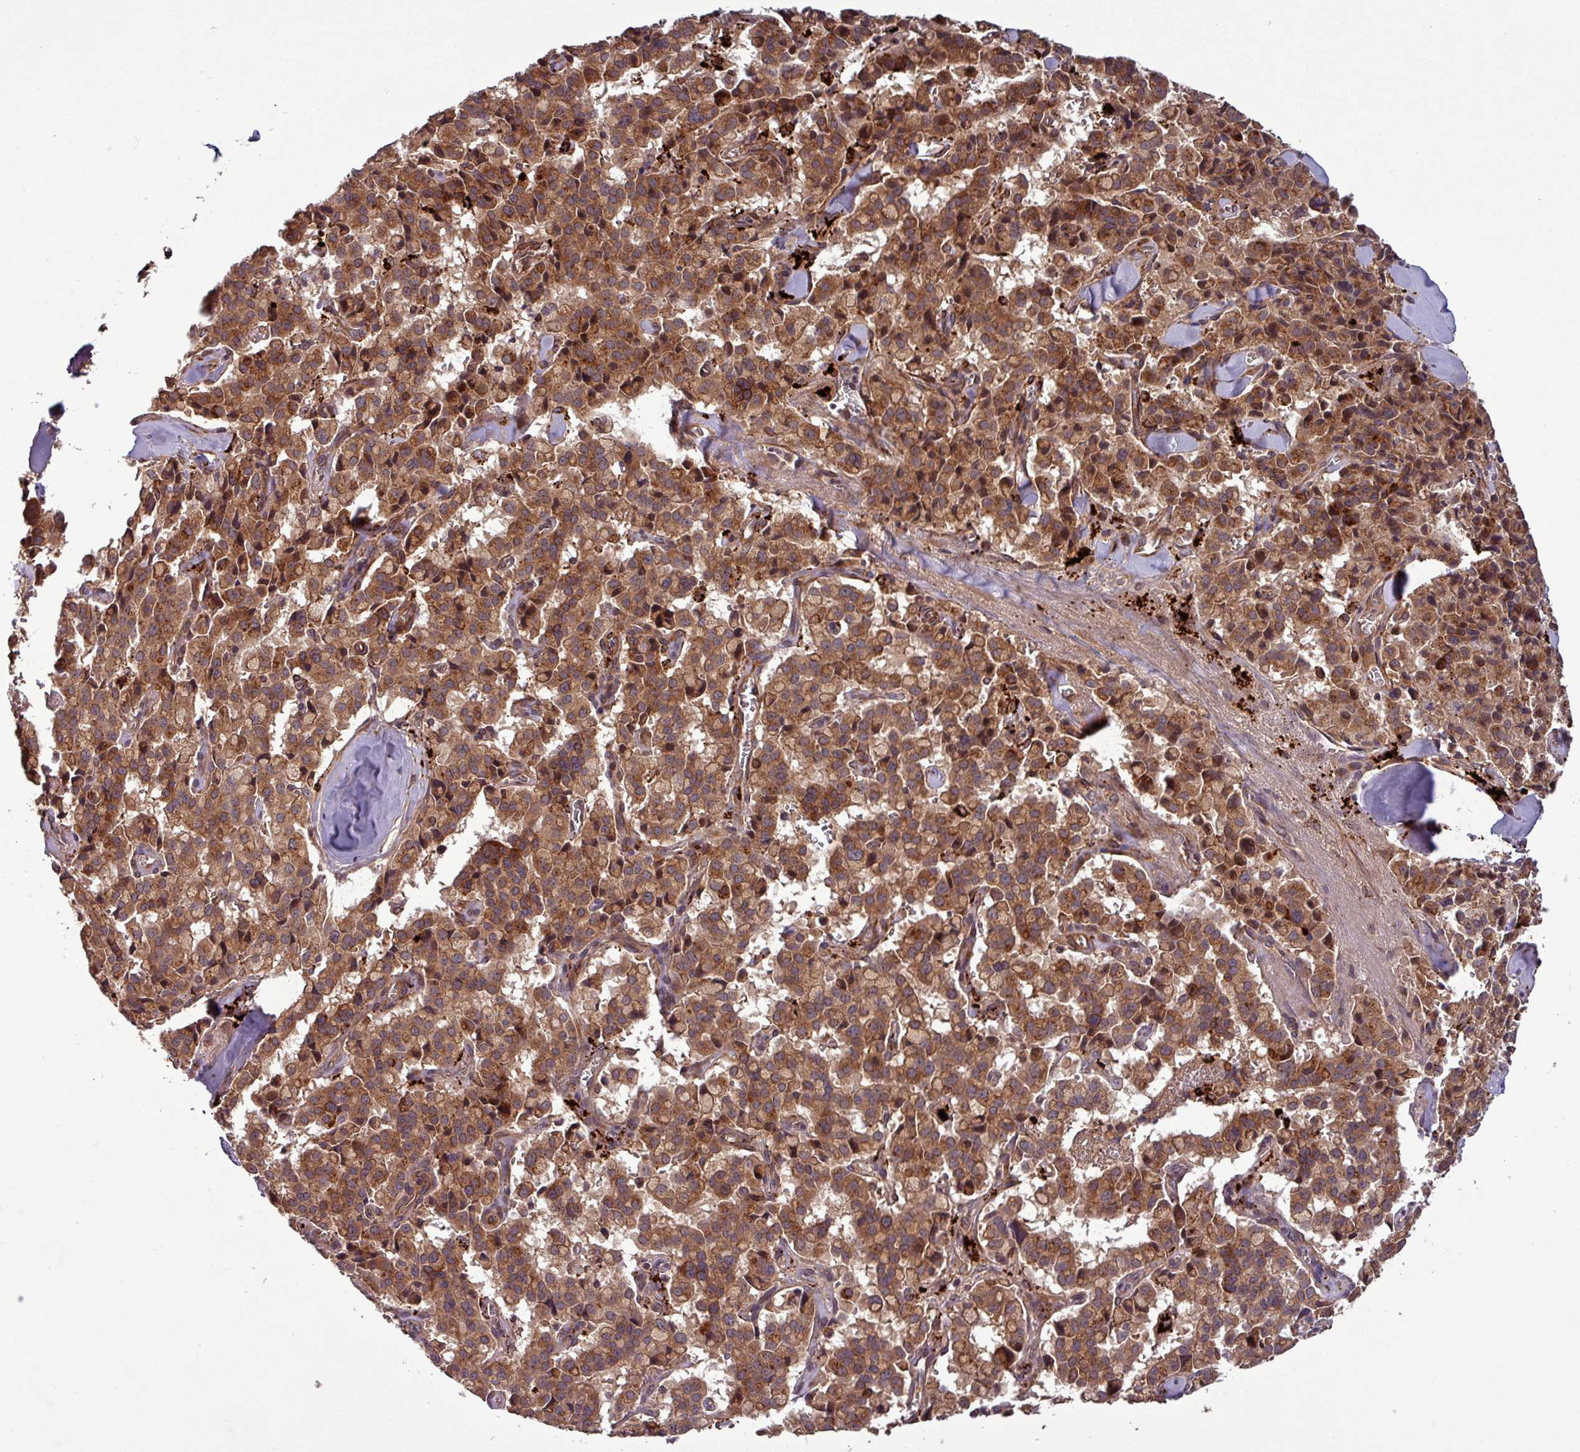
{"staining": {"intensity": "moderate", "quantity": ">75%", "location": "cytoplasmic/membranous"}, "tissue": "pancreatic cancer", "cell_type": "Tumor cells", "image_type": "cancer", "snomed": [{"axis": "morphology", "description": "Adenocarcinoma, NOS"}, {"axis": "topography", "description": "Pancreas"}], "caption": "Approximately >75% of tumor cells in human adenocarcinoma (pancreatic) show moderate cytoplasmic/membranous protein positivity as visualized by brown immunohistochemical staining.", "gene": "PUS1", "patient": {"sex": "male", "age": 65}}